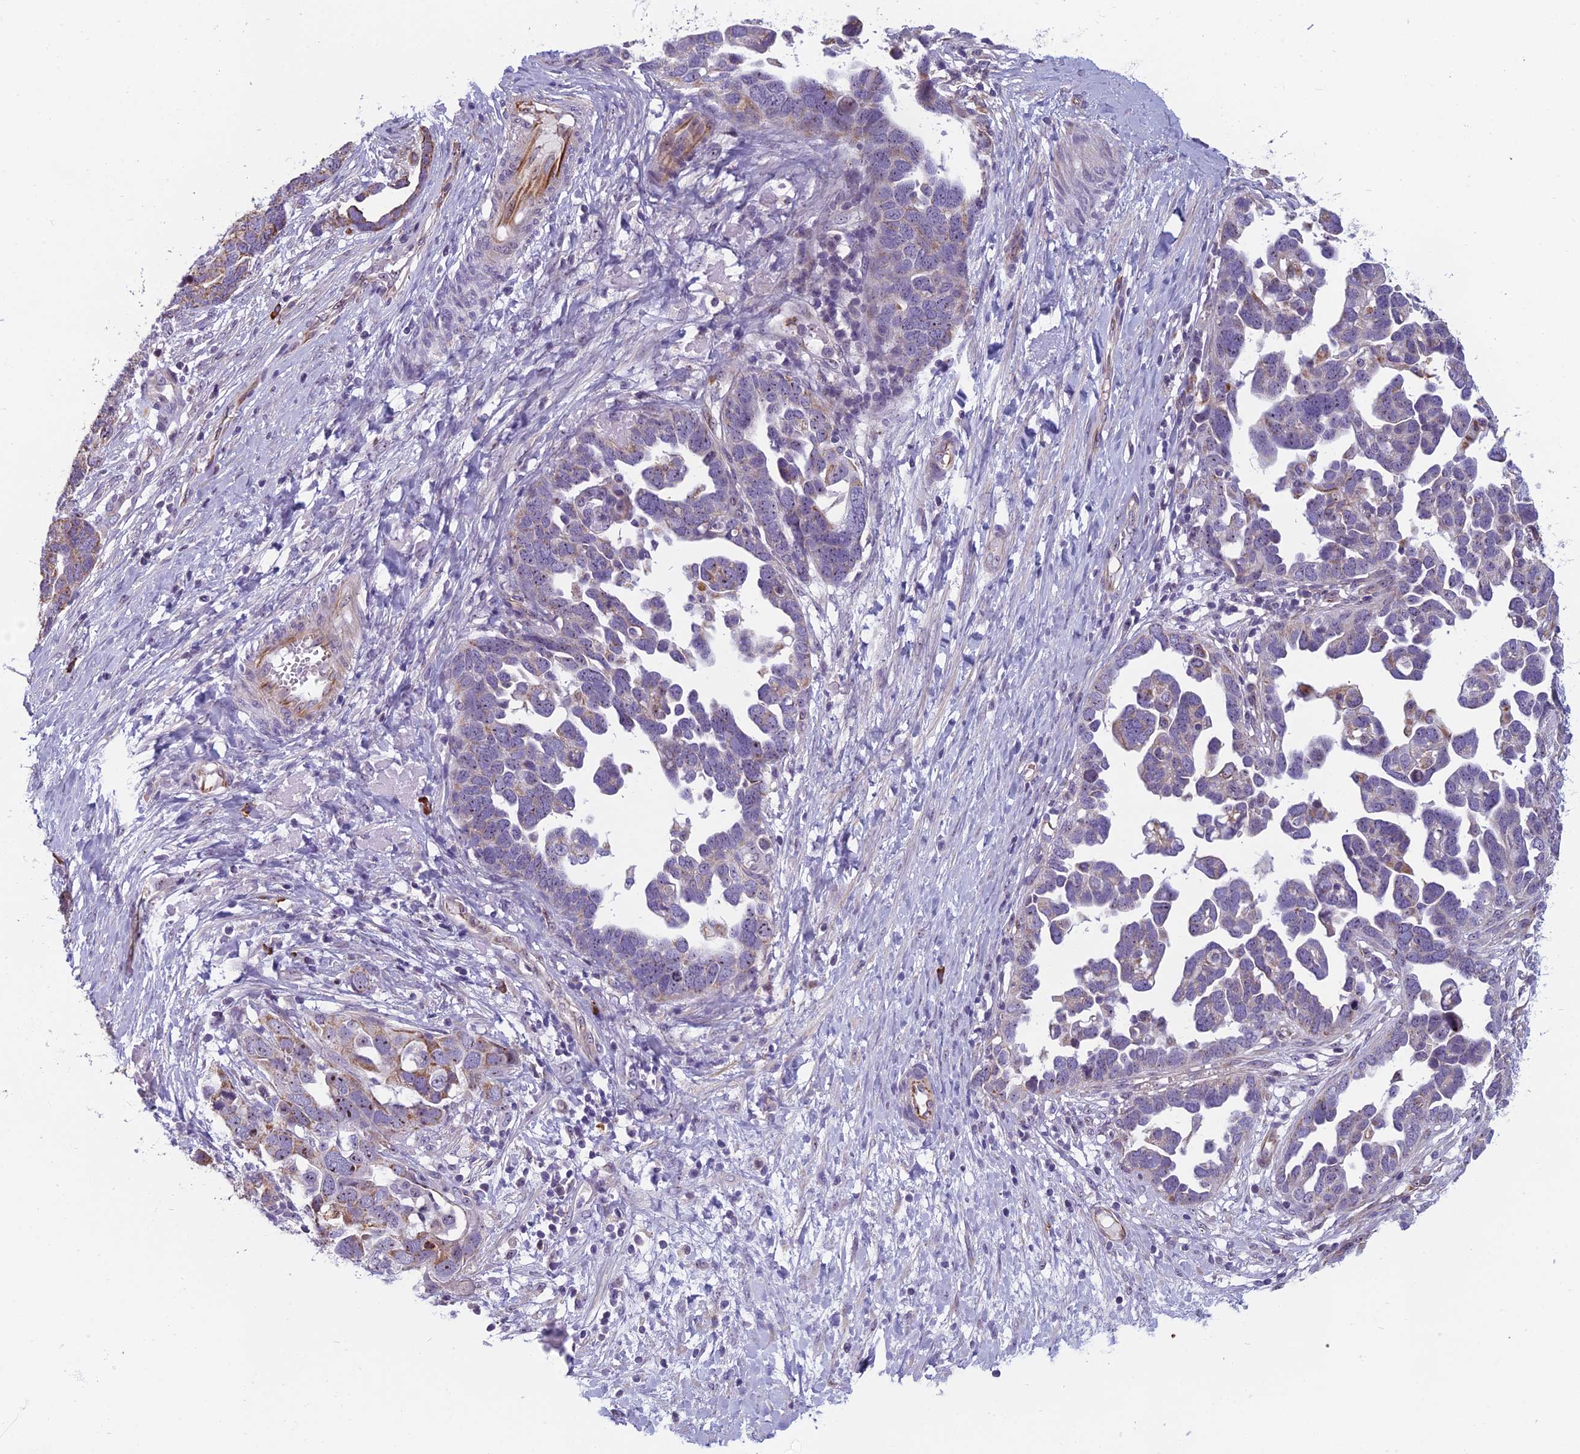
{"staining": {"intensity": "moderate", "quantity": "<25%", "location": "cytoplasmic/membranous"}, "tissue": "ovarian cancer", "cell_type": "Tumor cells", "image_type": "cancer", "snomed": [{"axis": "morphology", "description": "Cystadenocarcinoma, serous, NOS"}, {"axis": "topography", "description": "Ovary"}], "caption": "Immunohistochemical staining of human ovarian serous cystadenocarcinoma demonstrates low levels of moderate cytoplasmic/membranous protein staining in about <25% of tumor cells.", "gene": "NOC2L", "patient": {"sex": "female", "age": 54}}